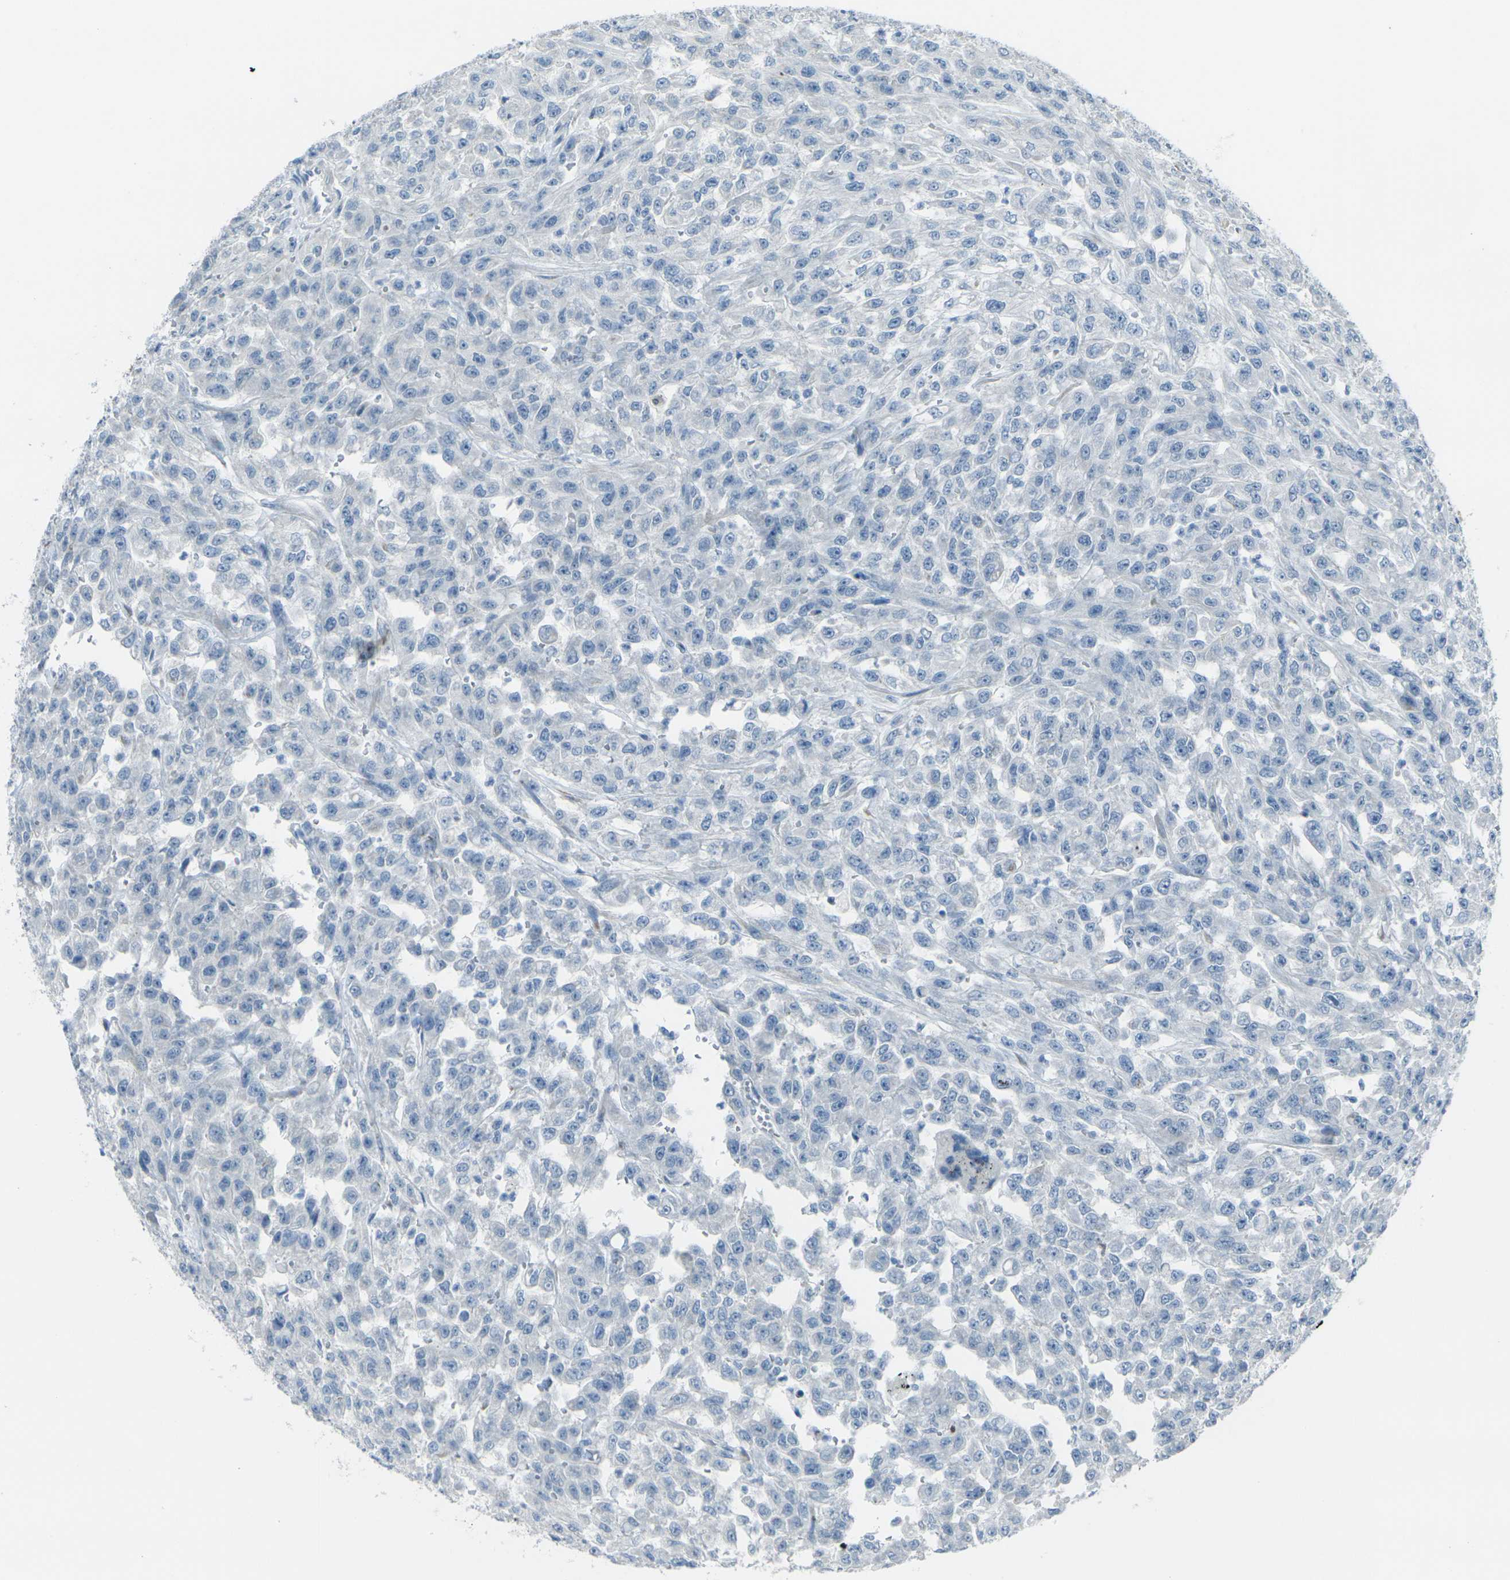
{"staining": {"intensity": "negative", "quantity": "none", "location": "none"}, "tissue": "urothelial cancer", "cell_type": "Tumor cells", "image_type": "cancer", "snomed": [{"axis": "morphology", "description": "Urothelial carcinoma, High grade"}, {"axis": "topography", "description": "Urinary bladder"}], "caption": "High-grade urothelial carcinoma stained for a protein using immunohistochemistry (IHC) reveals no positivity tumor cells.", "gene": "ANKRD46", "patient": {"sex": "male", "age": 46}}